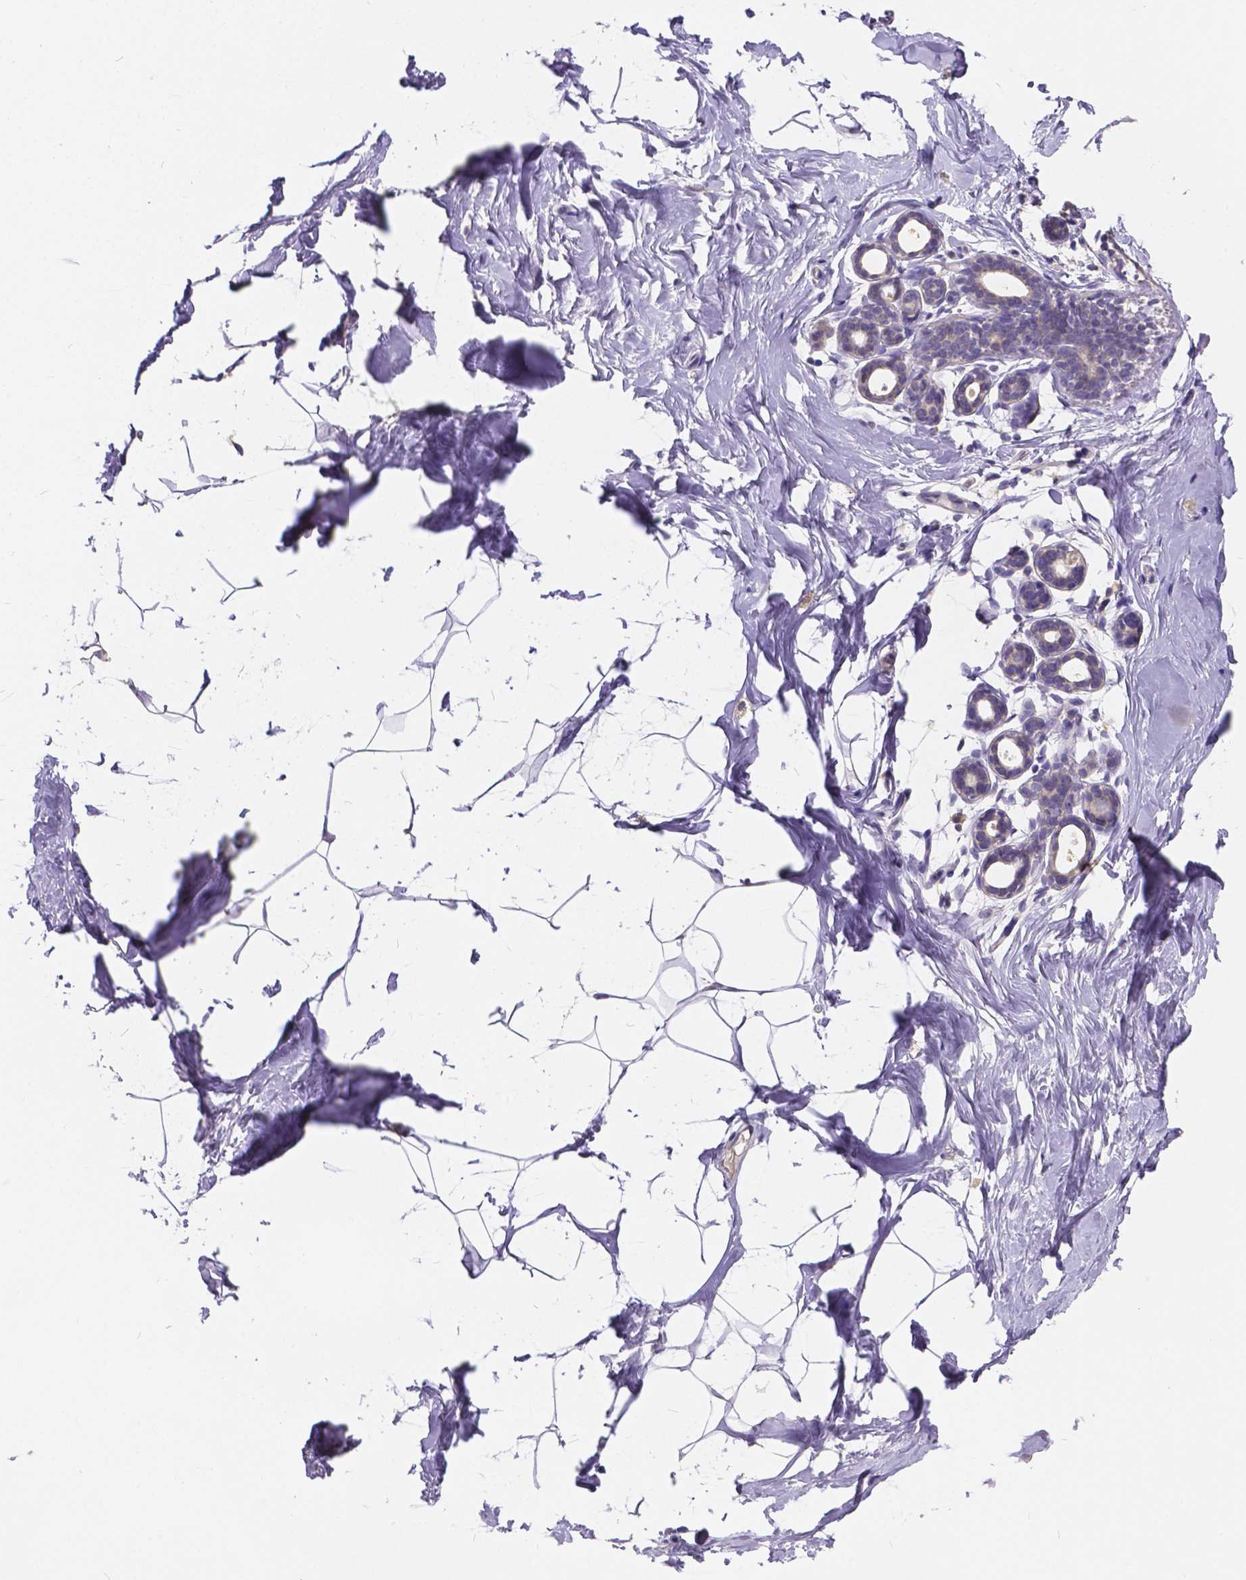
{"staining": {"intensity": "negative", "quantity": "none", "location": "none"}, "tissue": "breast", "cell_type": "Adipocytes", "image_type": "normal", "snomed": [{"axis": "morphology", "description": "Normal tissue, NOS"}, {"axis": "topography", "description": "Breast"}], "caption": "There is no significant expression in adipocytes of breast.", "gene": "CTNNA2", "patient": {"sex": "female", "age": 32}}